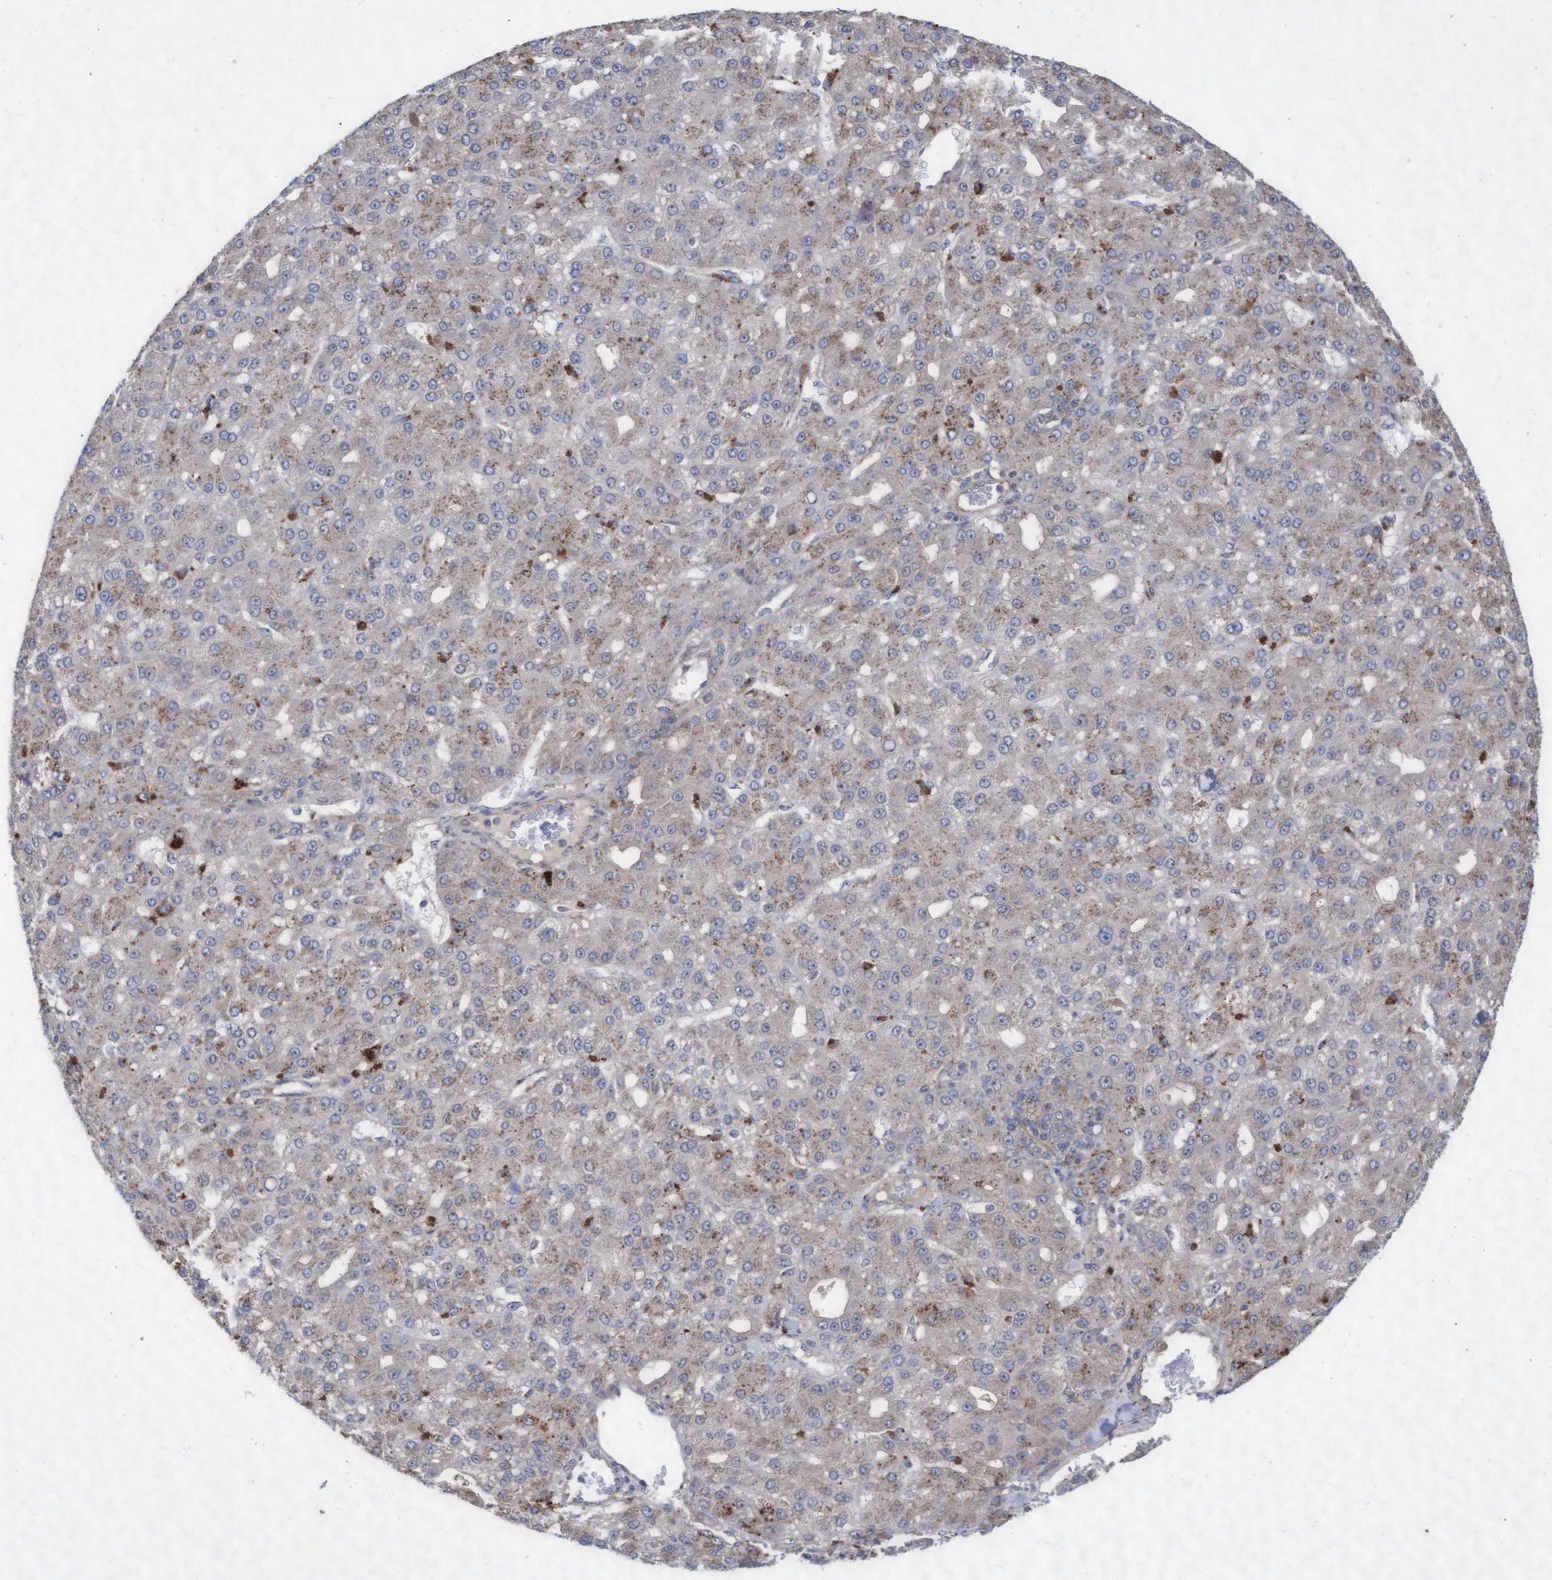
{"staining": {"intensity": "weak", "quantity": "25%-75%", "location": "cytoplasmic/membranous"}, "tissue": "liver cancer", "cell_type": "Tumor cells", "image_type": "cancer", "snomed": [{"axis": "morphology", "description": "Carcinoma, Hepatocellular, NOS"}, {"axis": "topography", "description": "Liver"}], "caption": "IHC micrograph of human hepatocellular carcinoma (liver) stained for a protein (brown), which shows low levels of weak cytoplasmic/membranous expression in approximately 25%-75% of tumor cells.", "gene": "ABCF2", "patient": {"sex": "male", "age": 67}}